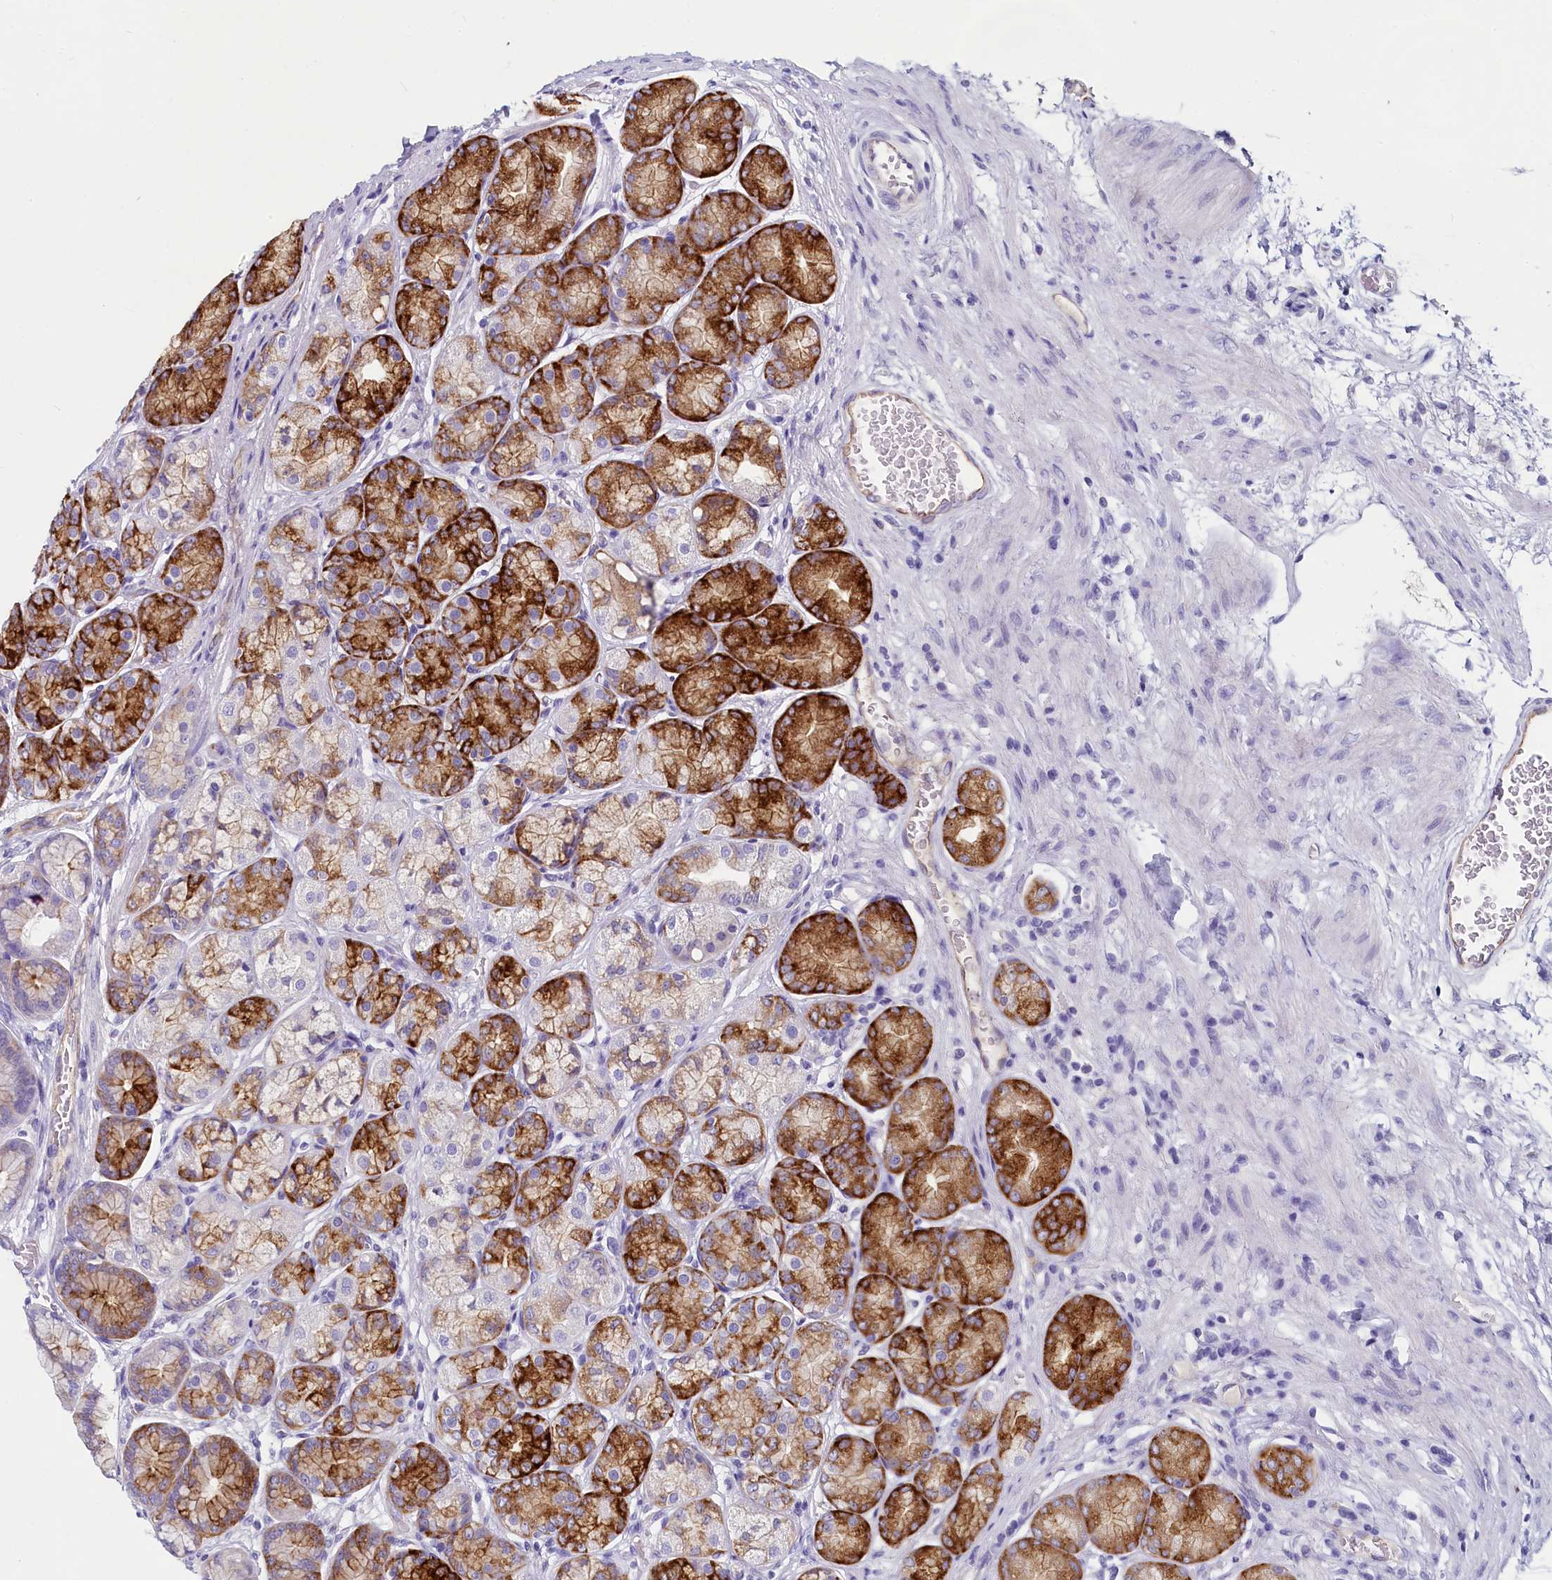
{"staining": {"intensity": "strong", "quantity": "25%-75%", "location": "cytoplasmic/membranous"}, "tissue": "stomach", "cell_type": "Glandular cells", "image_type": "normal", "snomed": [{"axis": "morphology", "description": "Normal tissue, NOS"}, {"axis": "morphology", "description": "Adenocarcinoma, NOS"}, {"axis": "morphology", "description": "Adenocarcinoma, High grade"}, {"axis": "topography", "description": "Stomach, upper"}, {"axis": "topography", "description": "Stomach"}], "caption": "An image of human stomach stained for a protein exhibits strong cytoplasmic/membranous brown staining in glandular cells. (Stains: DAB in brown, nuclei in blue, Microscopy: brightfield microscopy at high magnification).", "gene": "INSC", "patient": {"sex": "female", "age": 65}}